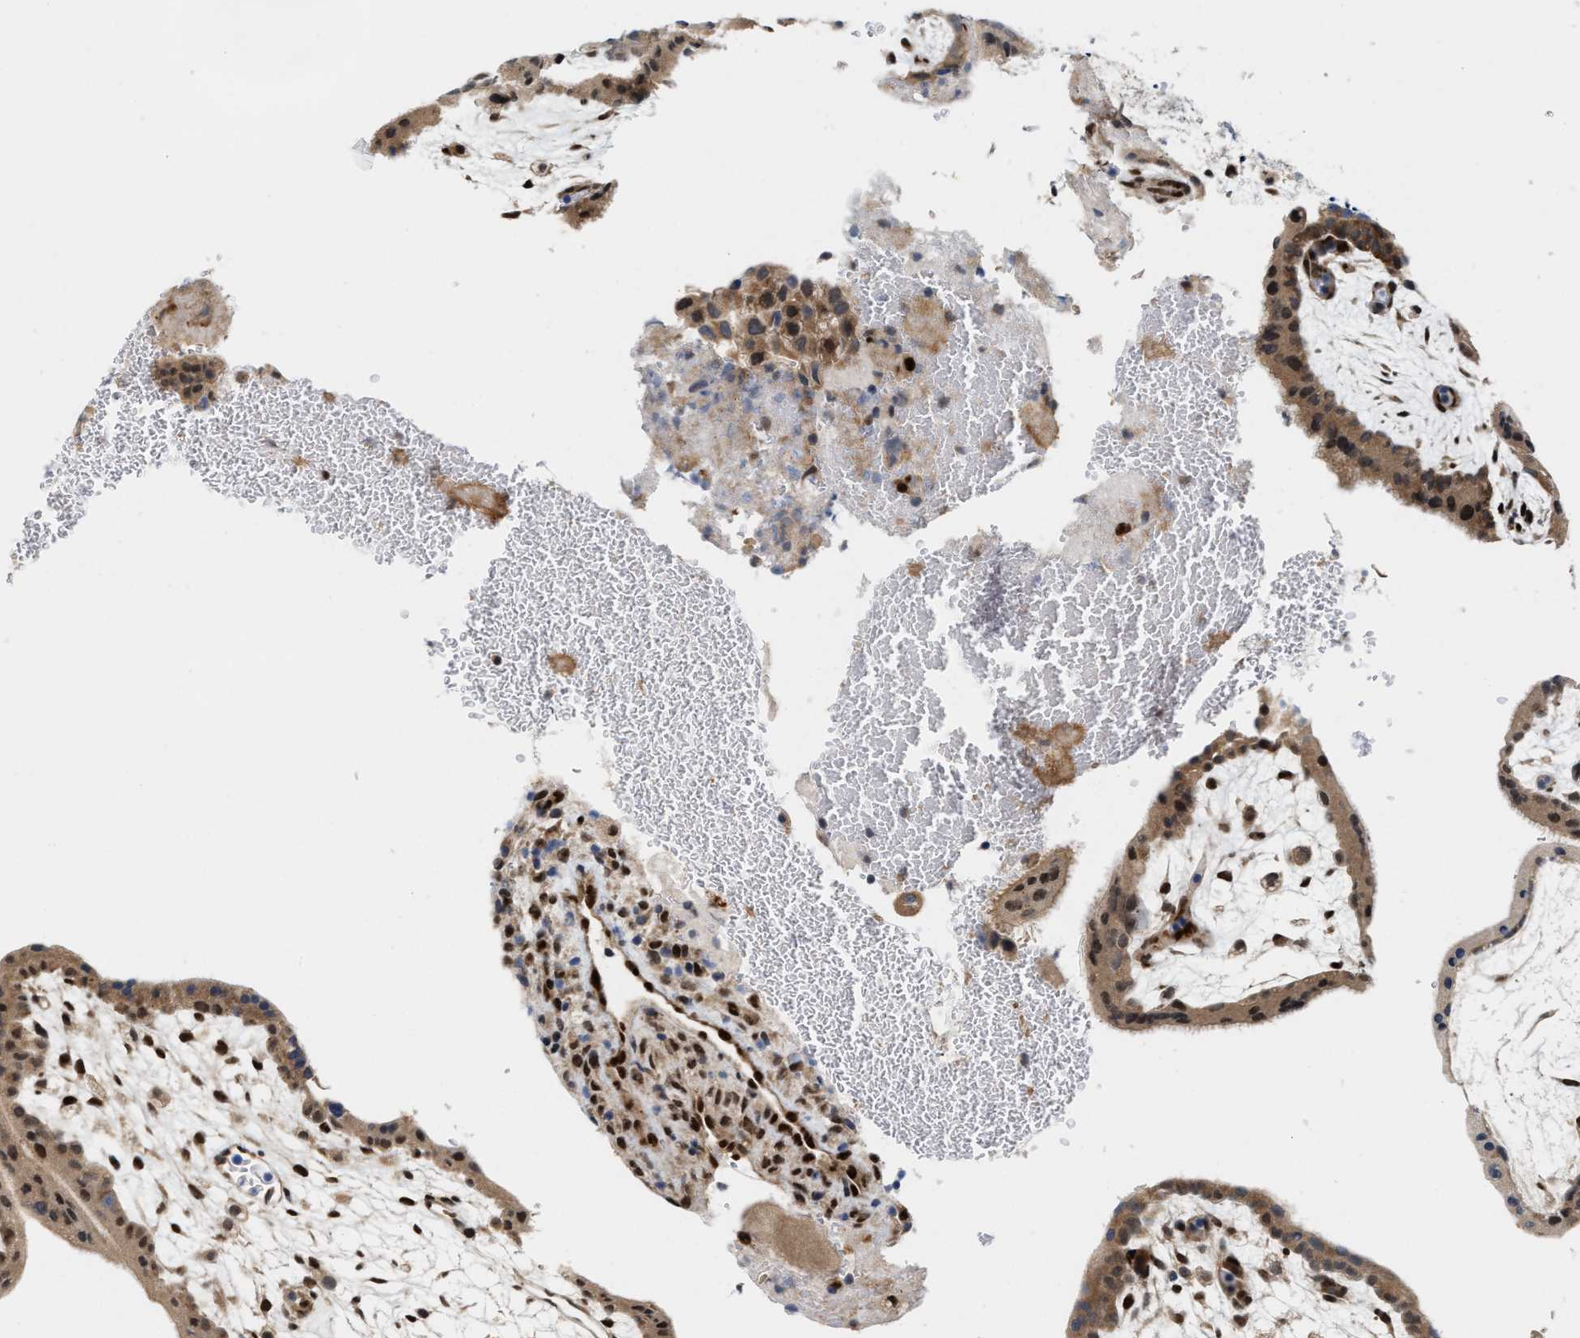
{"staining": {"intensity": "moderate", "quantity": ">75%", "location": "cytoplasmic/membranous,nuclear"}, "tissue": "placenta", "cell_type": "Decidual cells", "image_type": "normal", "snomed": [{"axis": "morphology", "description": "Normal tissue, NOS"}, {"axis": "topography", "description": "Placenta"}], "caption": "Immunohistochemical staining of normal placenta reveals >75% levels of moderate cytoplasmic/membranous,nuclear protein staining in approximately >75% of decidual cells. (IHC, brightfield microscopy, high magnification).", "gene": "TCF4", "patient": {"sex": "female", "age": 35}}